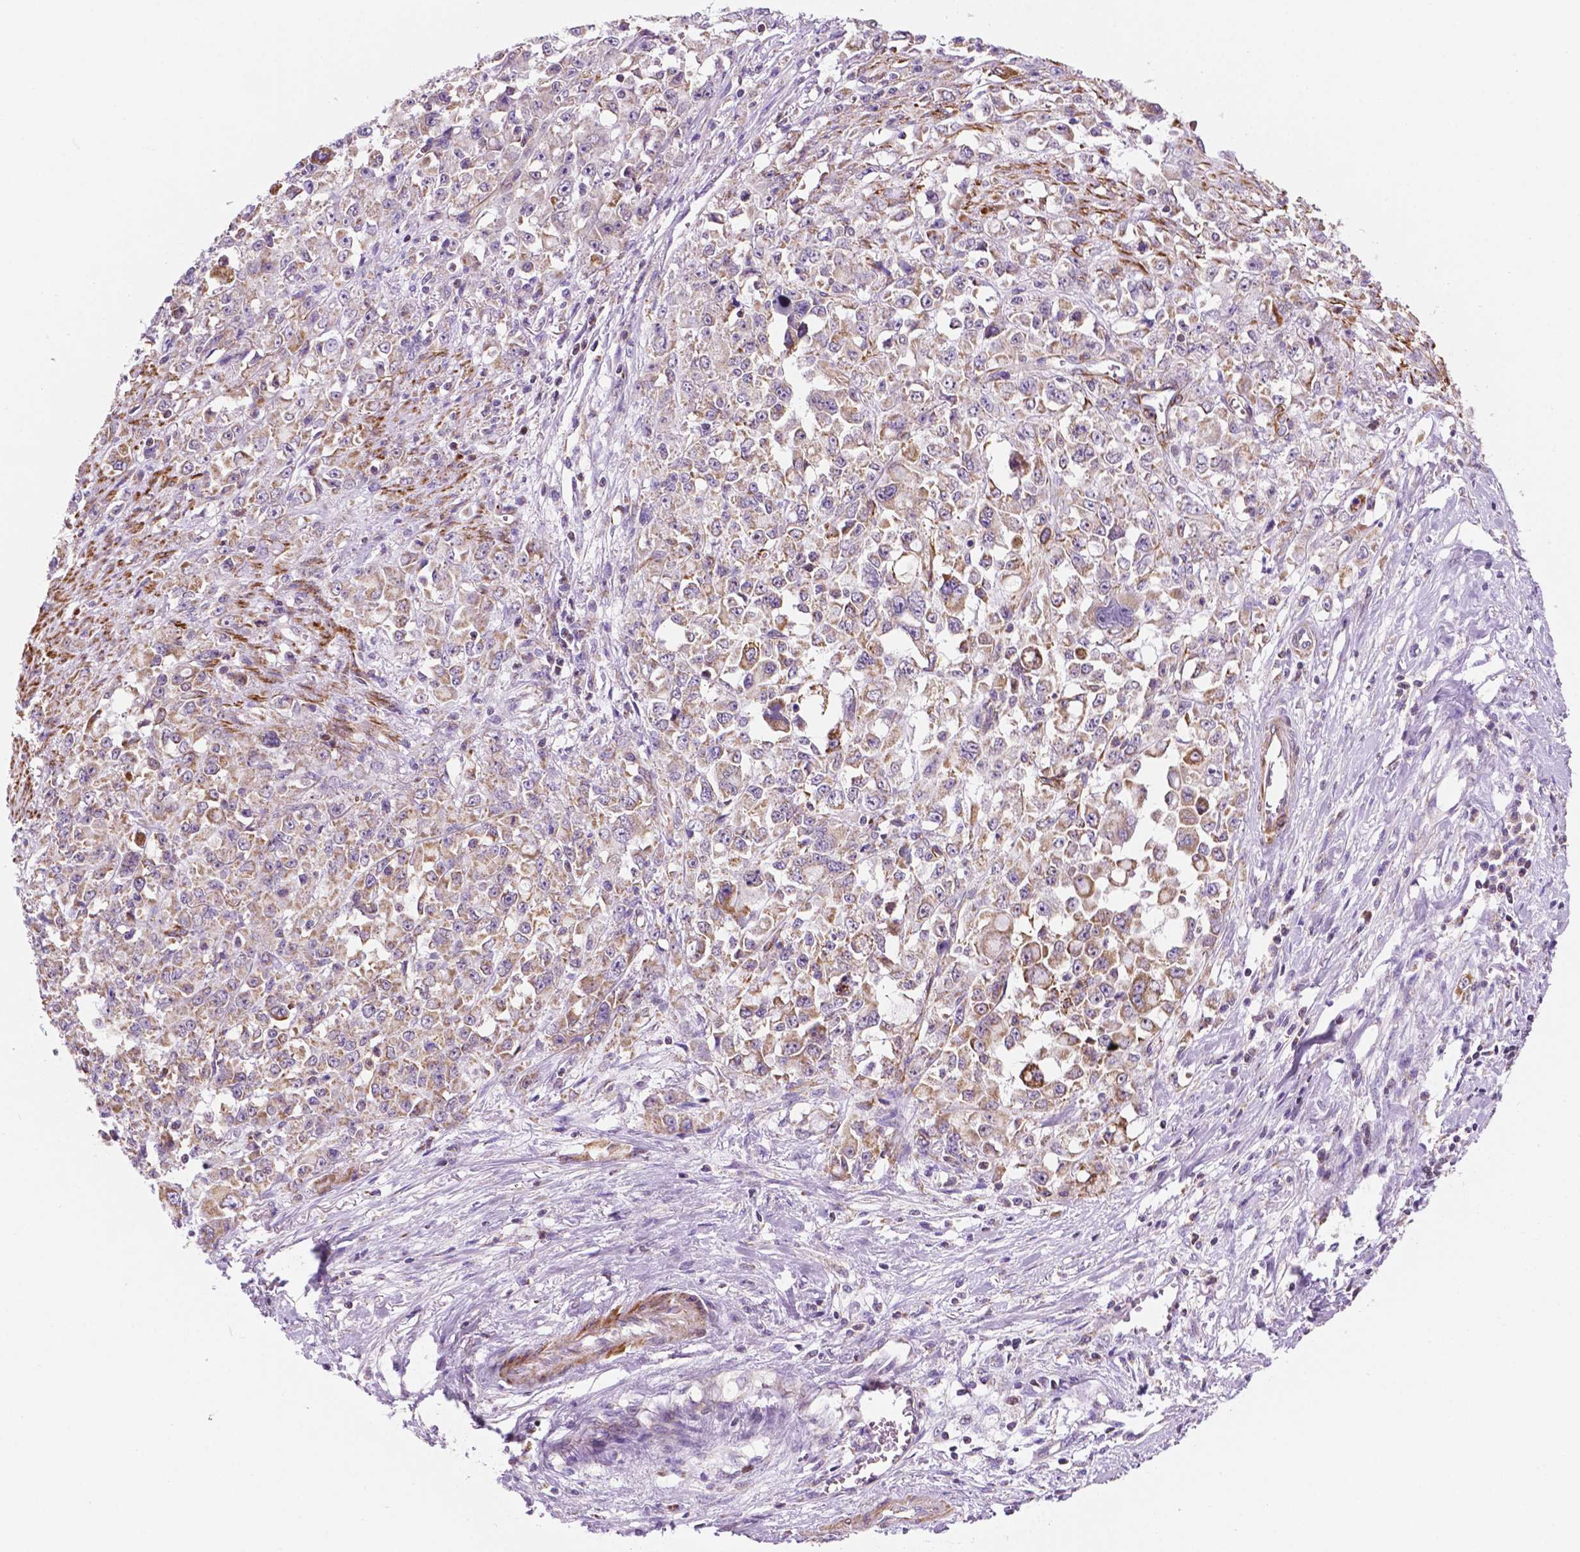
{"staining": {"intensity": "weak", "quantity": ">75%", "location": "cytoplasmic/membranous"}, "tissue": "stomach cancer", "cell_type": "Tumor cells", "image_type": "cancer", "snomed": [{"axis": "morphology", "description": "Adenocarcinoma, NOS"}, {"axis": "topography", "description": "Stomach"}], "caption": "Protein analysis of adenocarcinoma (stomach) tissue displays weak cytoplasmic/membranous positivity in about >75% of tumor cells. (Brightfield microscopy of DAB IHC at high magnification).", "gene": "GEMIN4", "patient": {"sex": "female", "age": 76}}